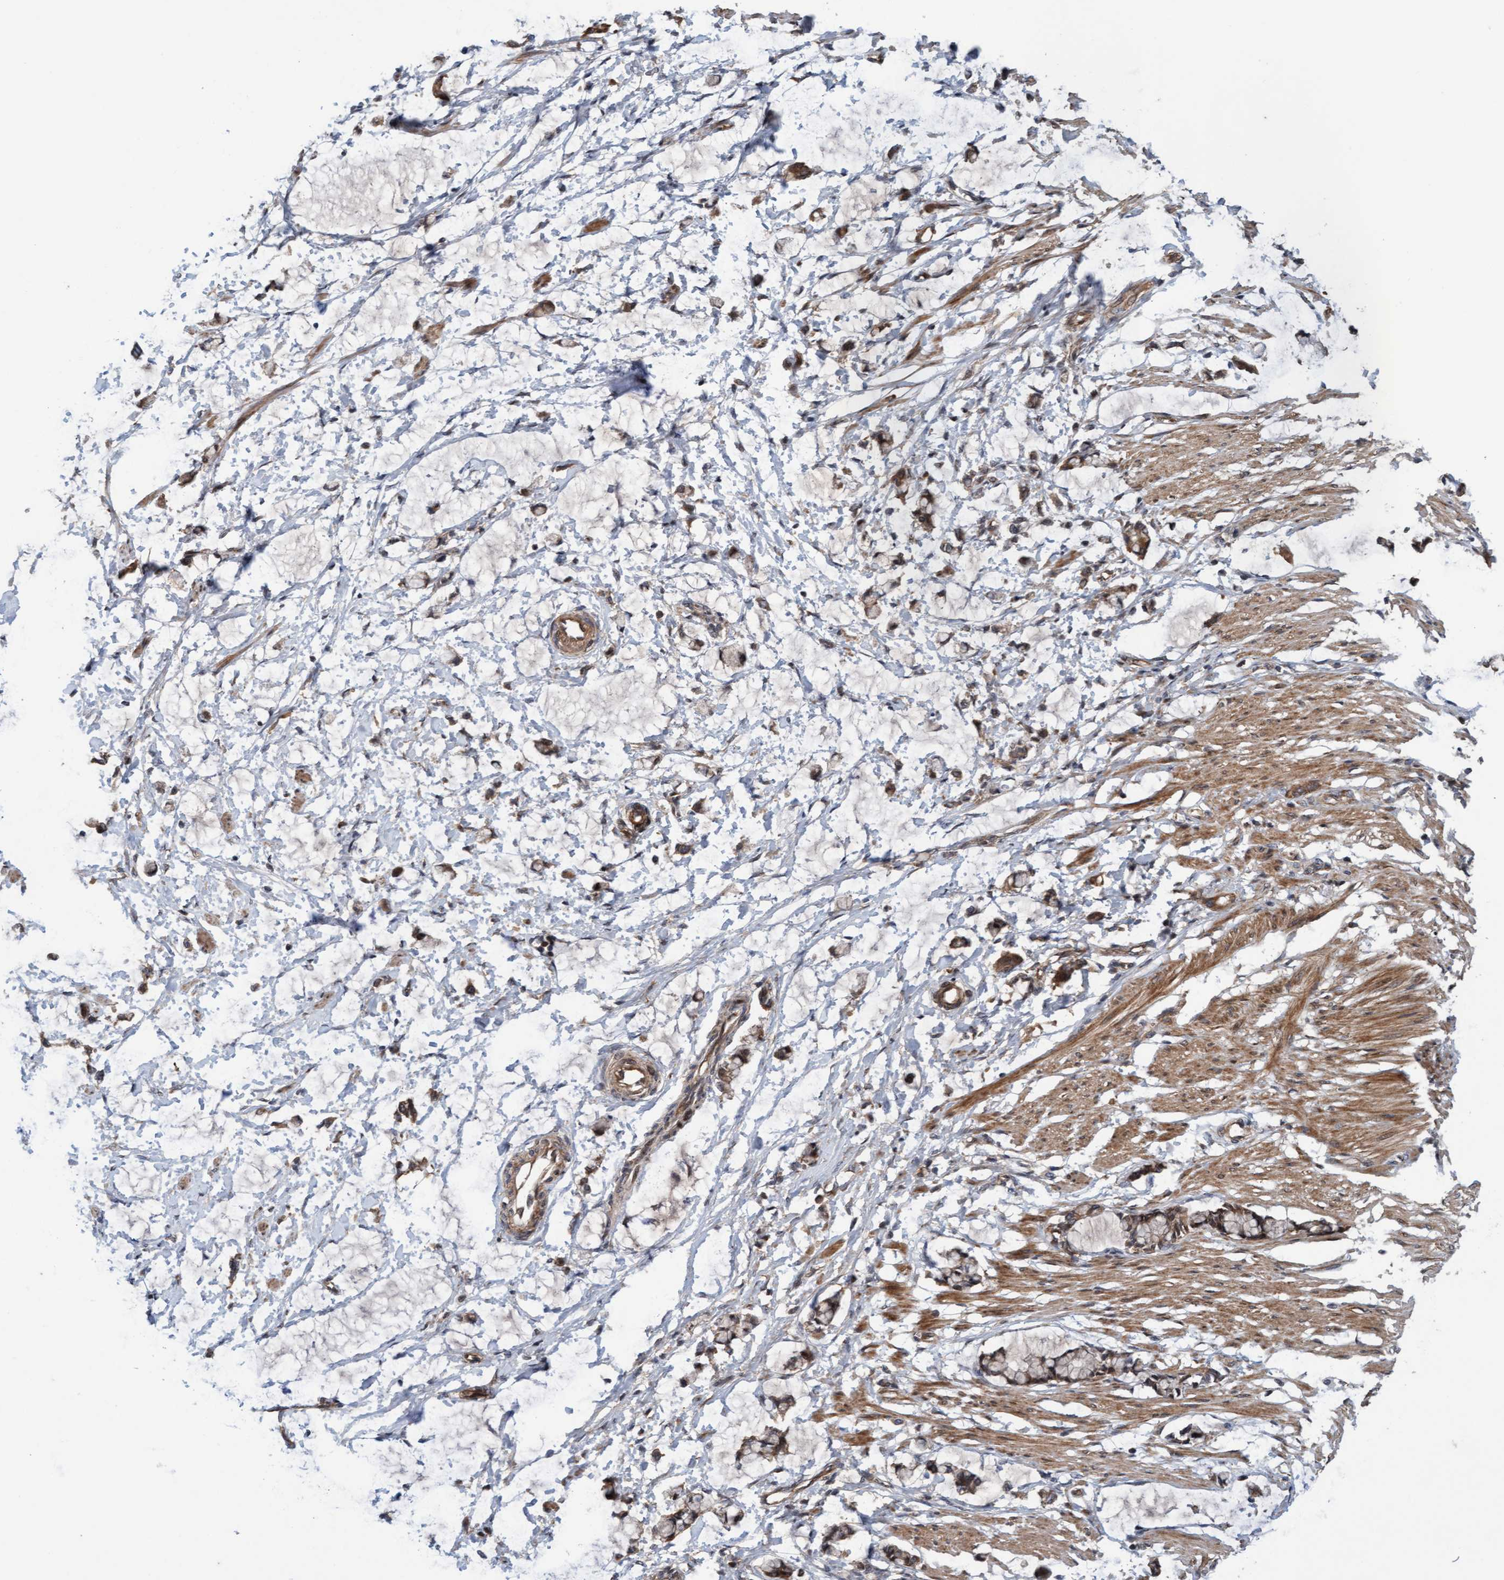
{"staining": {"intensity": "moderate", "quantity": ">75%", "location": "cytoplasmic/membranous"}, "tissue": "smooth muscle", "cell_type": "Smooth muscle cells", "image_type": "normal", "snomed": [{"axis": "morphology", "description": "Normal tissue, NOS"}, {"axis": "morphology", "description": "Adenocarcinoma, NOS"}, {"axis": "topography", "description": "Smooth muscle"}, {"axis": "topography", "description": "Colon"}], "caption": "Immunohistochemical staining of unremarkable smooth muscle reveals >75% levels of moderate cytoplasmic/membranous protein positivity in approximately >75% of smooth muscle cells.", "gene": "MLXIP", "patient": {"sex": "male", "age": 14}}